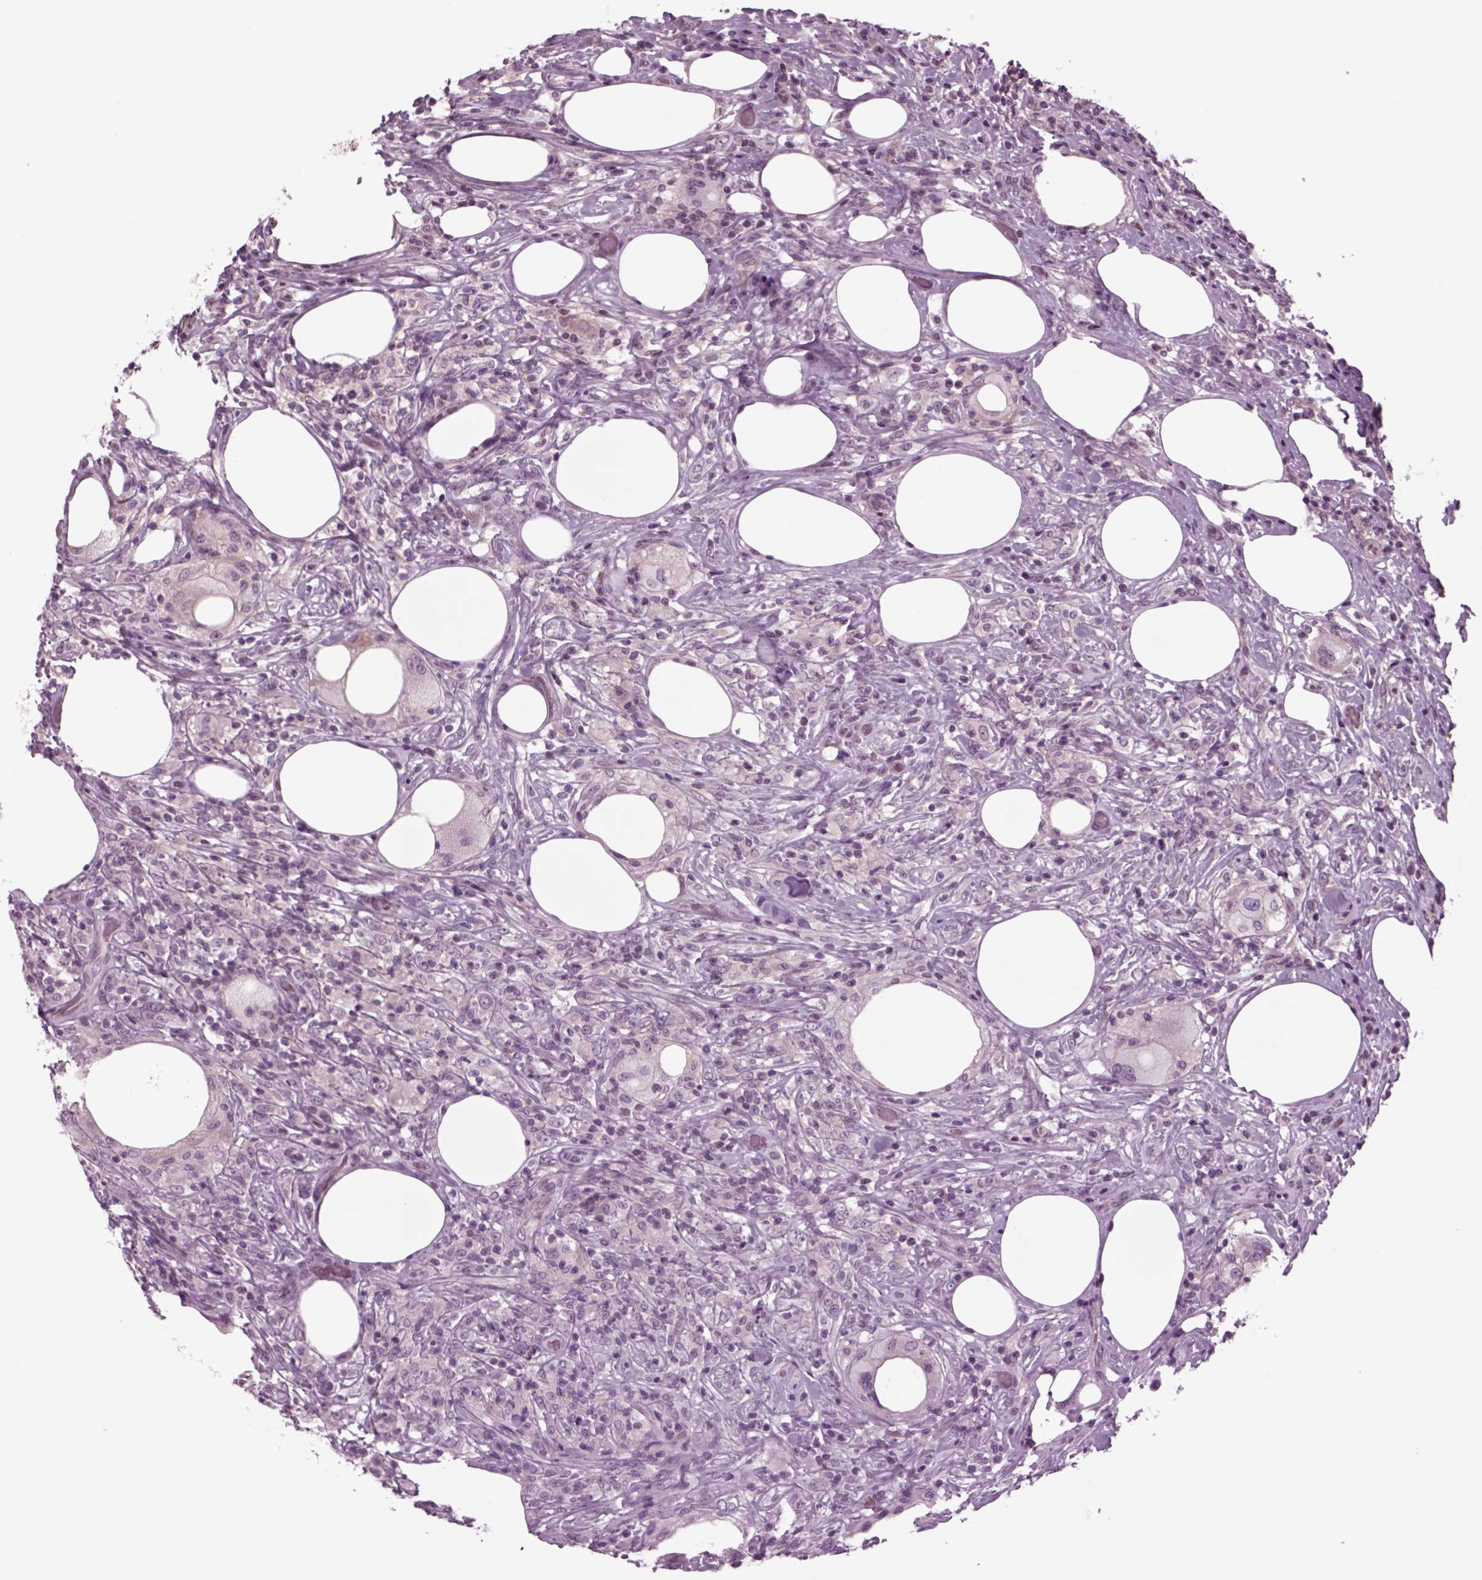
{"staining": {"intensity": "negative", "quantity": "none", "location": "none"}, "tissue": "lymphoma", "cell_type": "Tumor cells", "image_type": "cancer", "snomed": [{"axis": "morphology", "description": "Malignant lymphoma, non-Hodgkin's type, High grade"}, {"axis": "topography", "description": "Lymph node"}], "caption": "This photomicrograph is of malignant lymphoma, non-Hodgkin's type (high-grade) stained with IHC to label a protein in brown with the nuclei are counter-stained blue. There is no positivity in tumor cells.", "gene": "ODF3", "patient": {"sex": "female", "age": 84}}